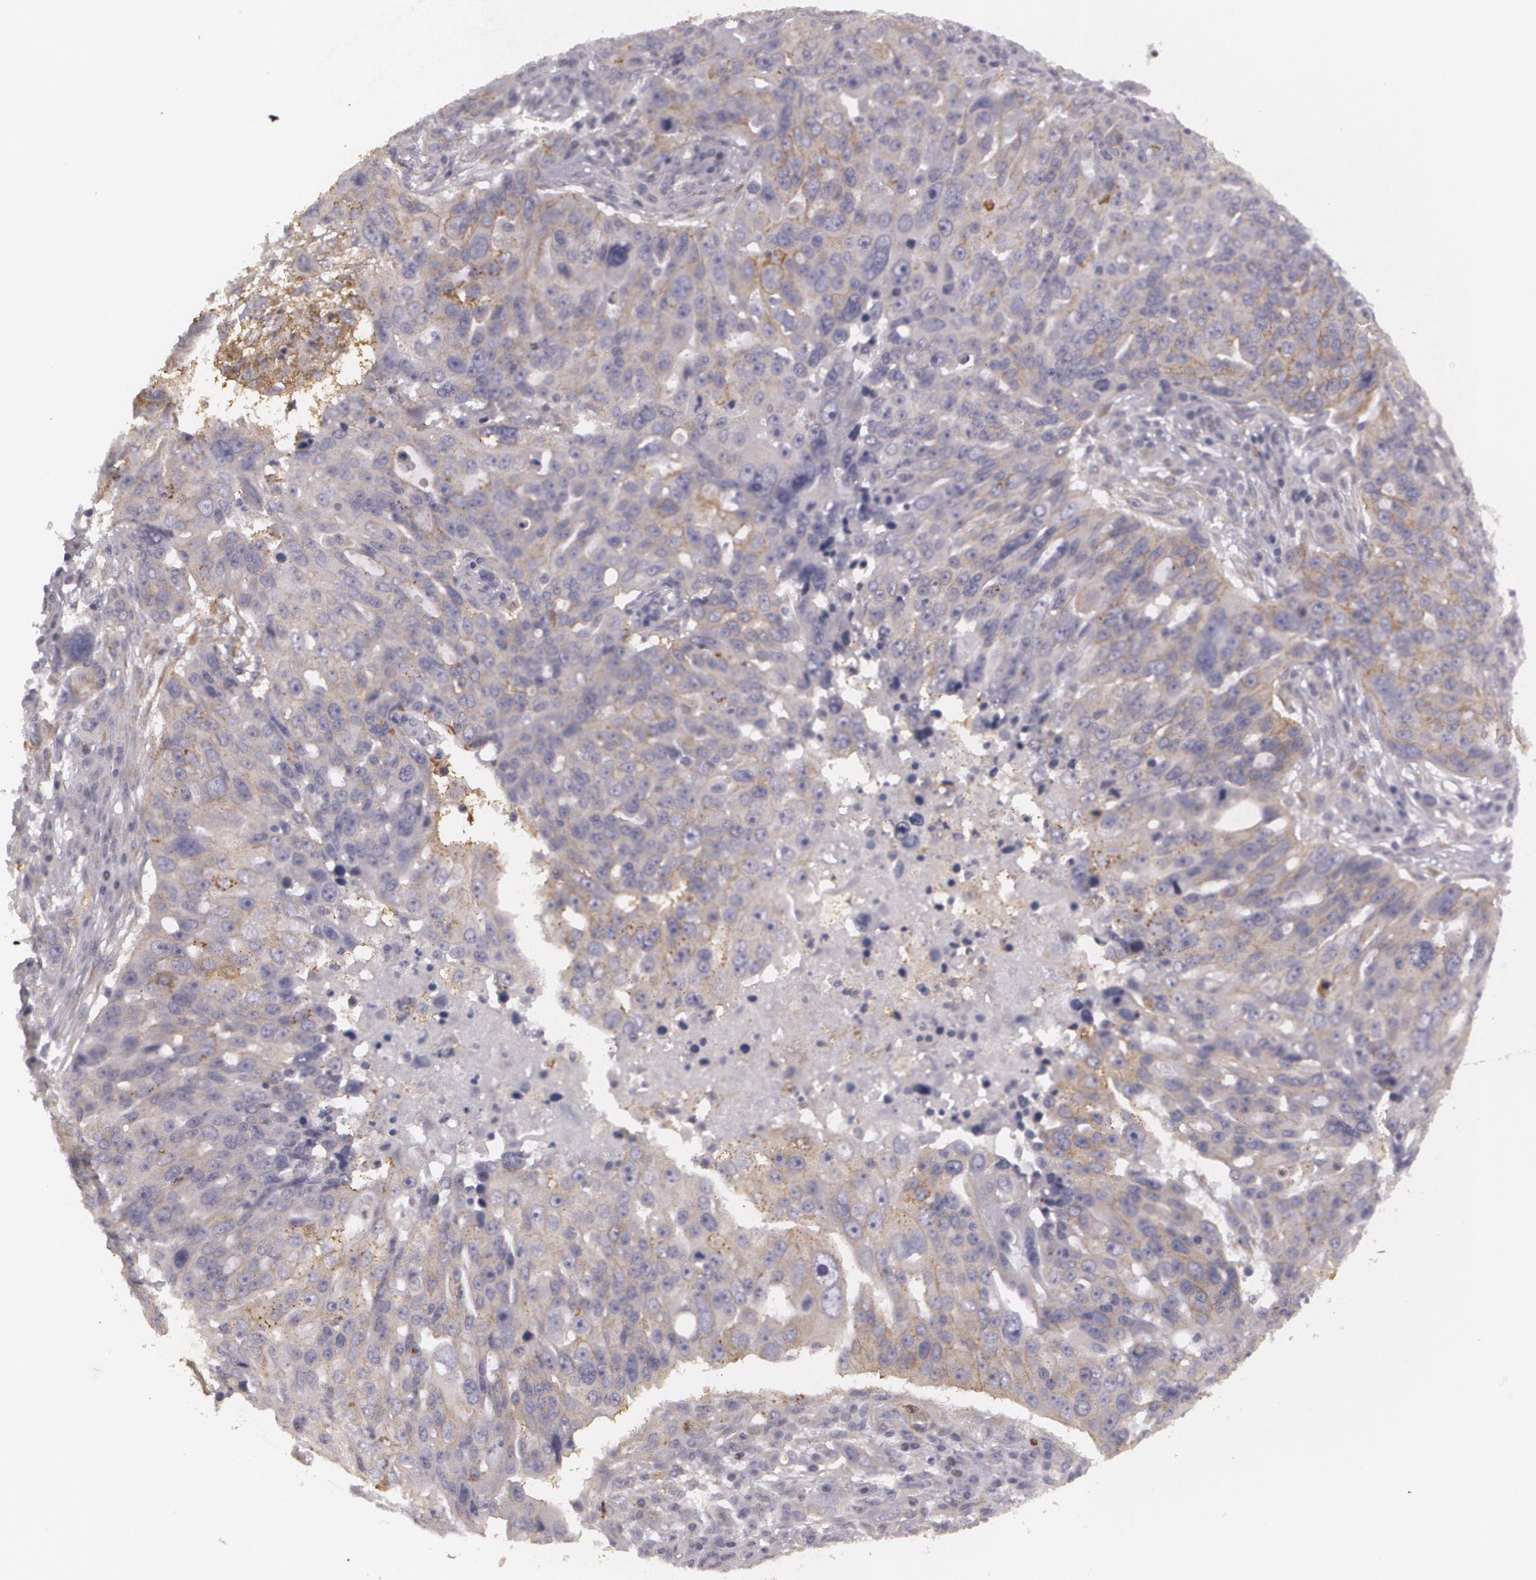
{"staining": {"intensity": "weak", "quantity": ">75%", "location": "cytoplasmic/membranous"}, "tissue": "ovarian cancer", "cell_type": "Tumor cells", "image_type": "cancer", "snomed": [{"axis": "morphology", "description": "Carcinoma, endometroid"}, {"axis": "topography", "description": "Ovary"}], "caption": "The micrograph shows immunohistochemical staining of ovarian endometroid carcinoma. There is weak cytoplasmic/membranous expression is identified in approximately >75% of tumor cells.", "gene": "KCNA4", "patient": {"sex": "female", "age": 75}}